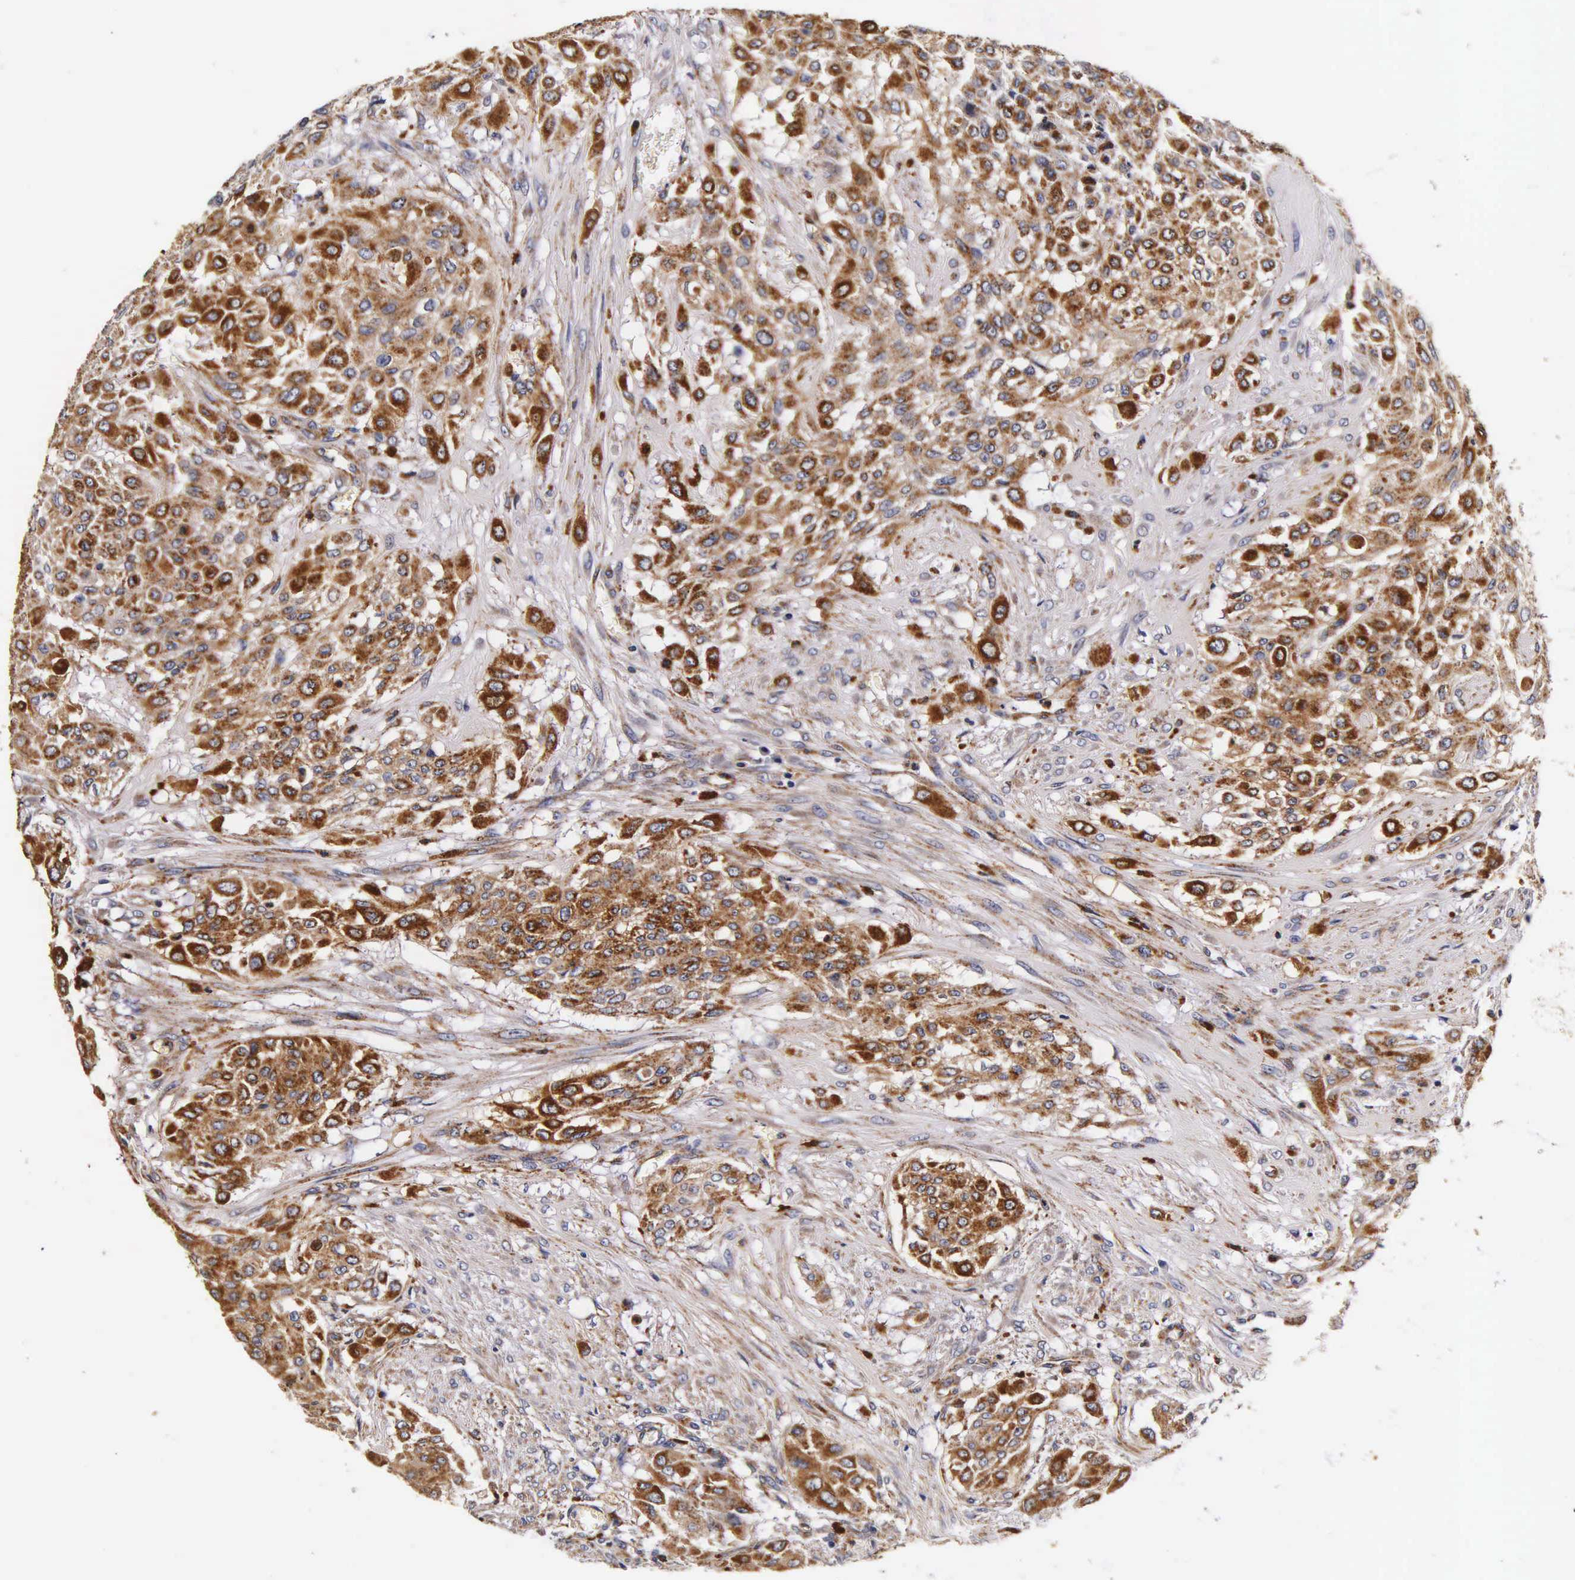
{"staining": {"intensity": "strong", "quantity": ">75%", "location": "cytoplasmic/membranous"}, "tissue": "urothelial cancer", "cell_type": "Tumor cells", "image_type": "cancer", "snomed": [{"axis": "morphology", "description": "Urothelial carcinoma, High grade"}, {"axis": "topography", "description": "Urinary bladder"}], "caption": "Protein staining of high-grade urothelial carcinoma tissue shows strong cytoplasmic/membranous expression in approximately >75% of tumor cells.", "gene": "CTSB", "patient": {"sex": "male", "age": 57}}